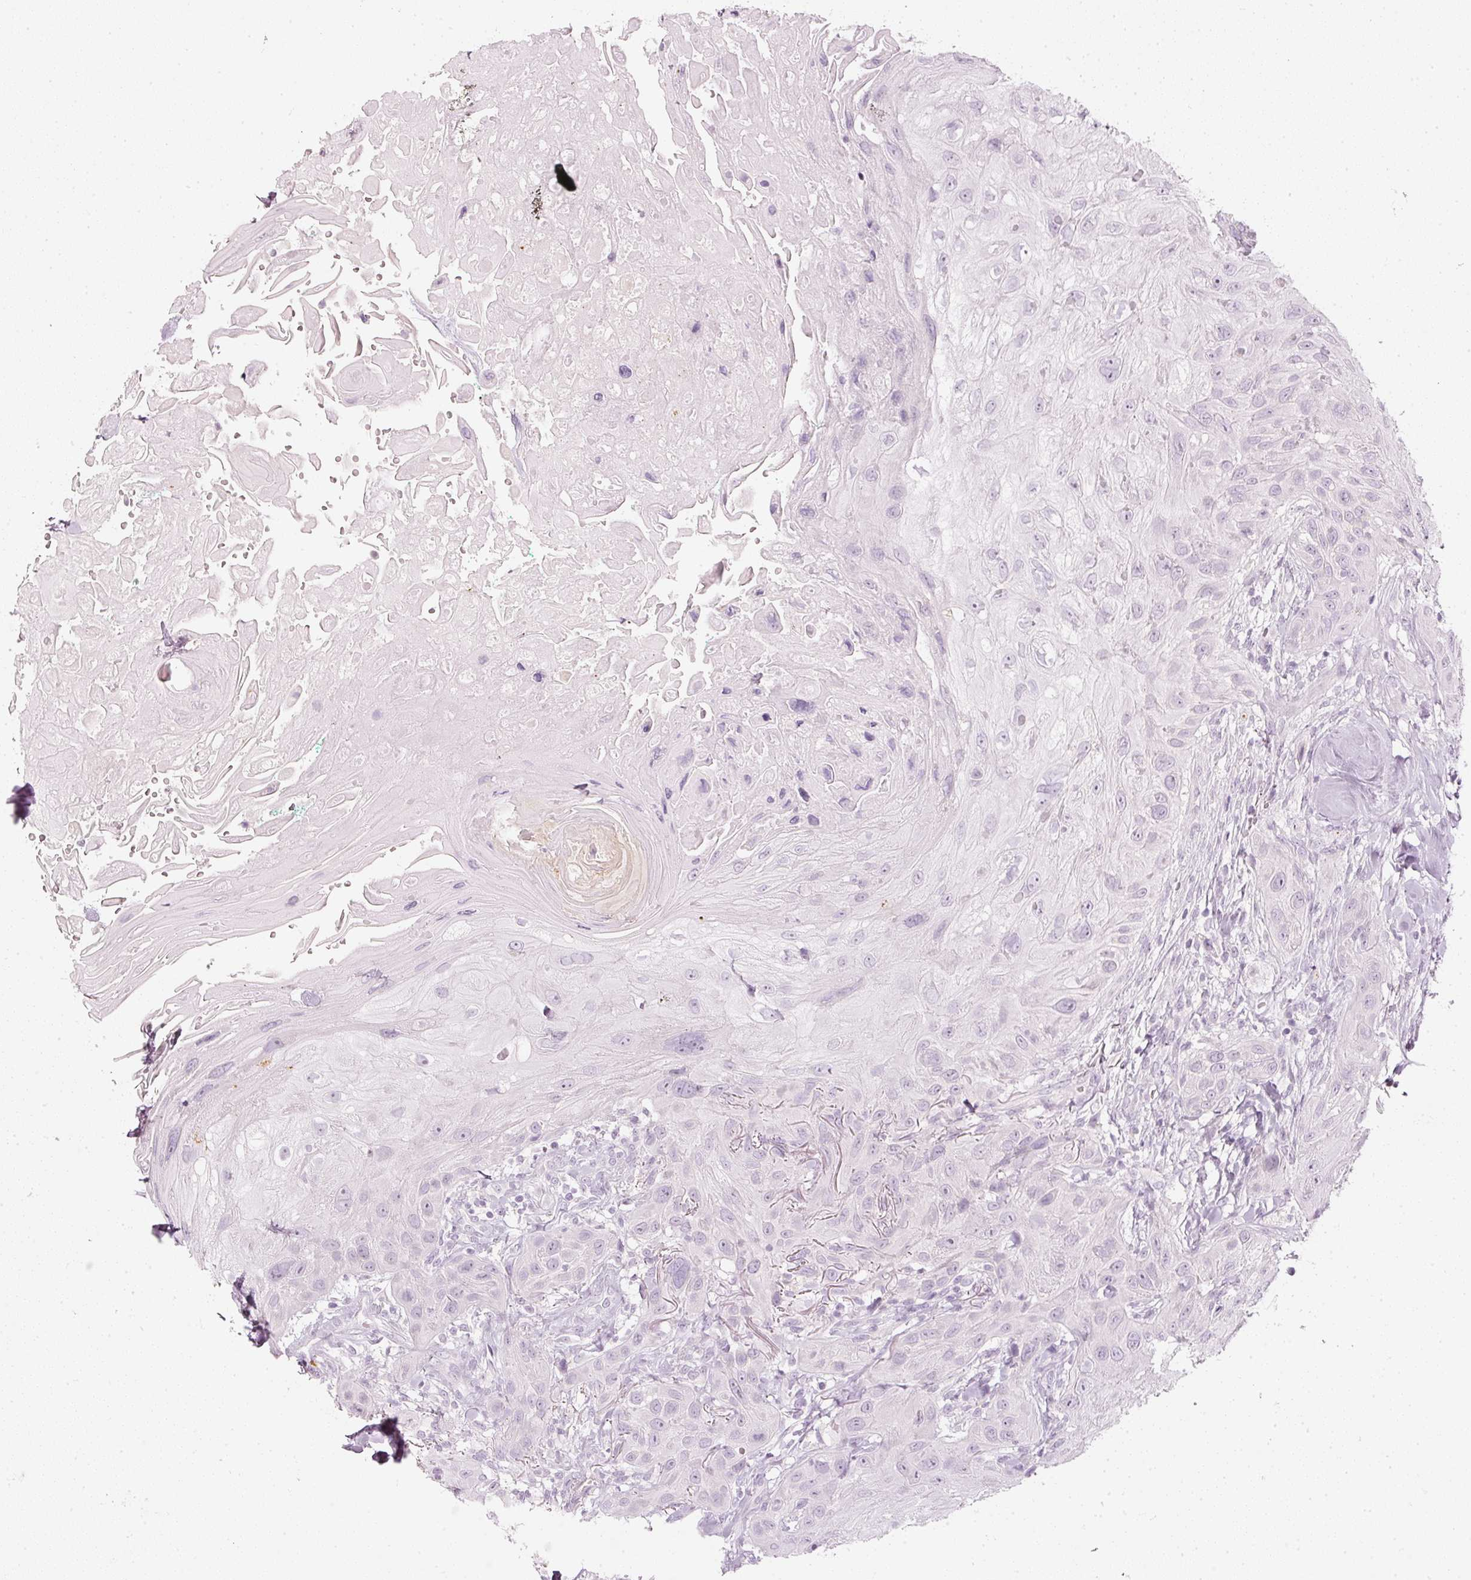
{"staining": {"intensity": "negative", "quantity": "none", "location": "none"}, "tissue": "head and neck cancer", "cell_type": "Tumor cells", "image_type": "cancer", "snomed": [{"axis": "morphology", "description": "Squamous cell carcinoma, NOS"}, {"axis": "topography", "description": "Head-Neck"}], "caption": "Head and neck cancer (squamous cell carcinoma) was stained to show a protein in brown. There is no significant staining in tumor cells. (Brightfield microscopy of DAB (3,3'-diaminobenzidine) immunohistochemistry at high magnification).", "gene": "LECT2", "patient": {"sex": "male", "age": 81}}